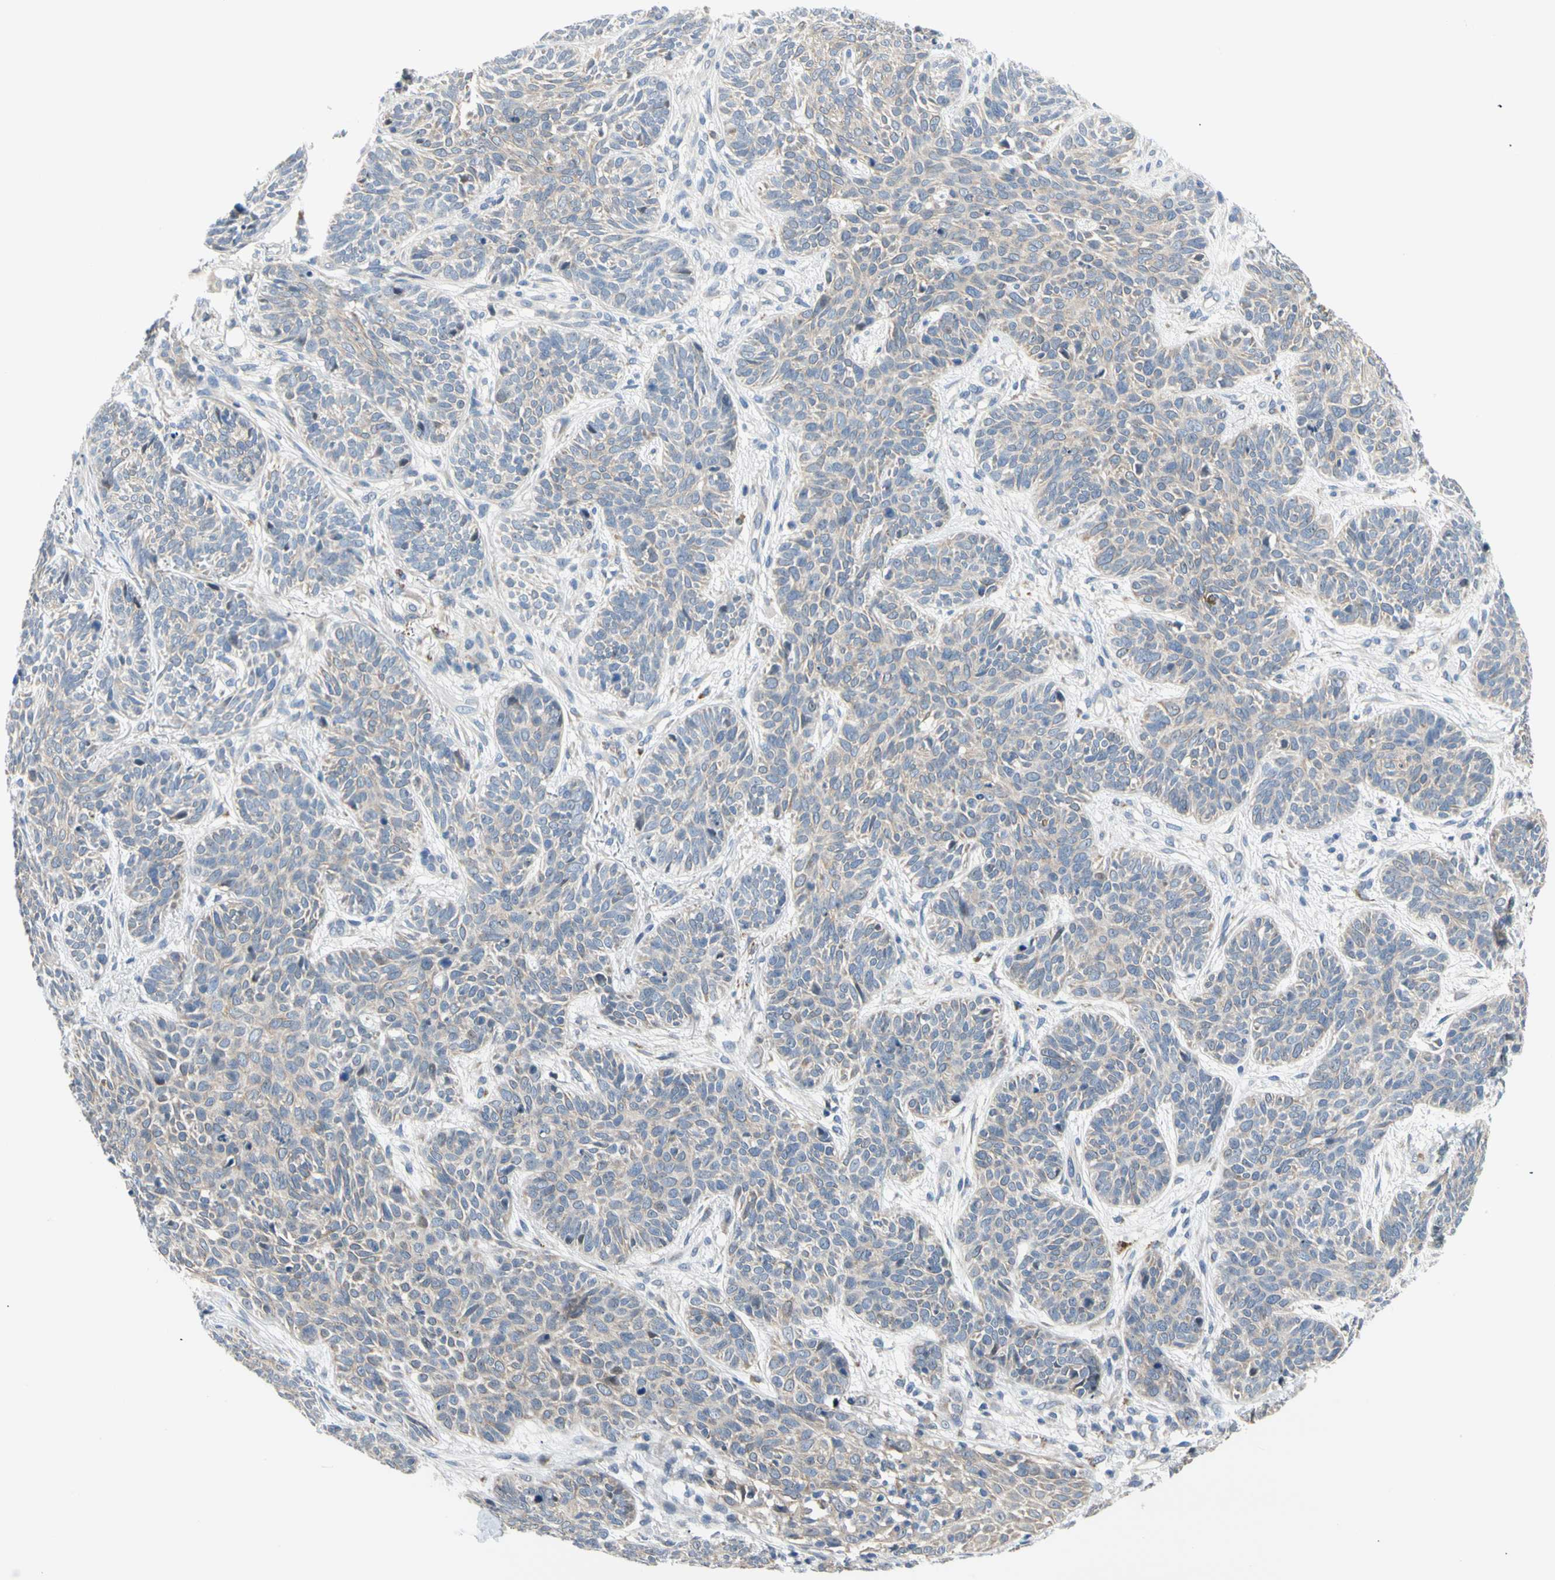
{"staining": {"intensity": "negative", "quantity": "none", "location": "none"}, "tissue": "skin cancer", "cell_type": "Tumor cells", "image_type": "cancer", "snomed": [{"axis": "morphology", "description": "Normal tissue, NOS"}, {"axis": "morphology", "description": "Basal cell carcinoma"}, {"axis": "topography", "description": "Skin"}], "caption": "The immunohistochemistry histopathology image has no significant expression in tumor cells of skin basal cell carcinoma tissue.", "gene": "NFASC", "patient": {"sex": "male", "age": 52}}